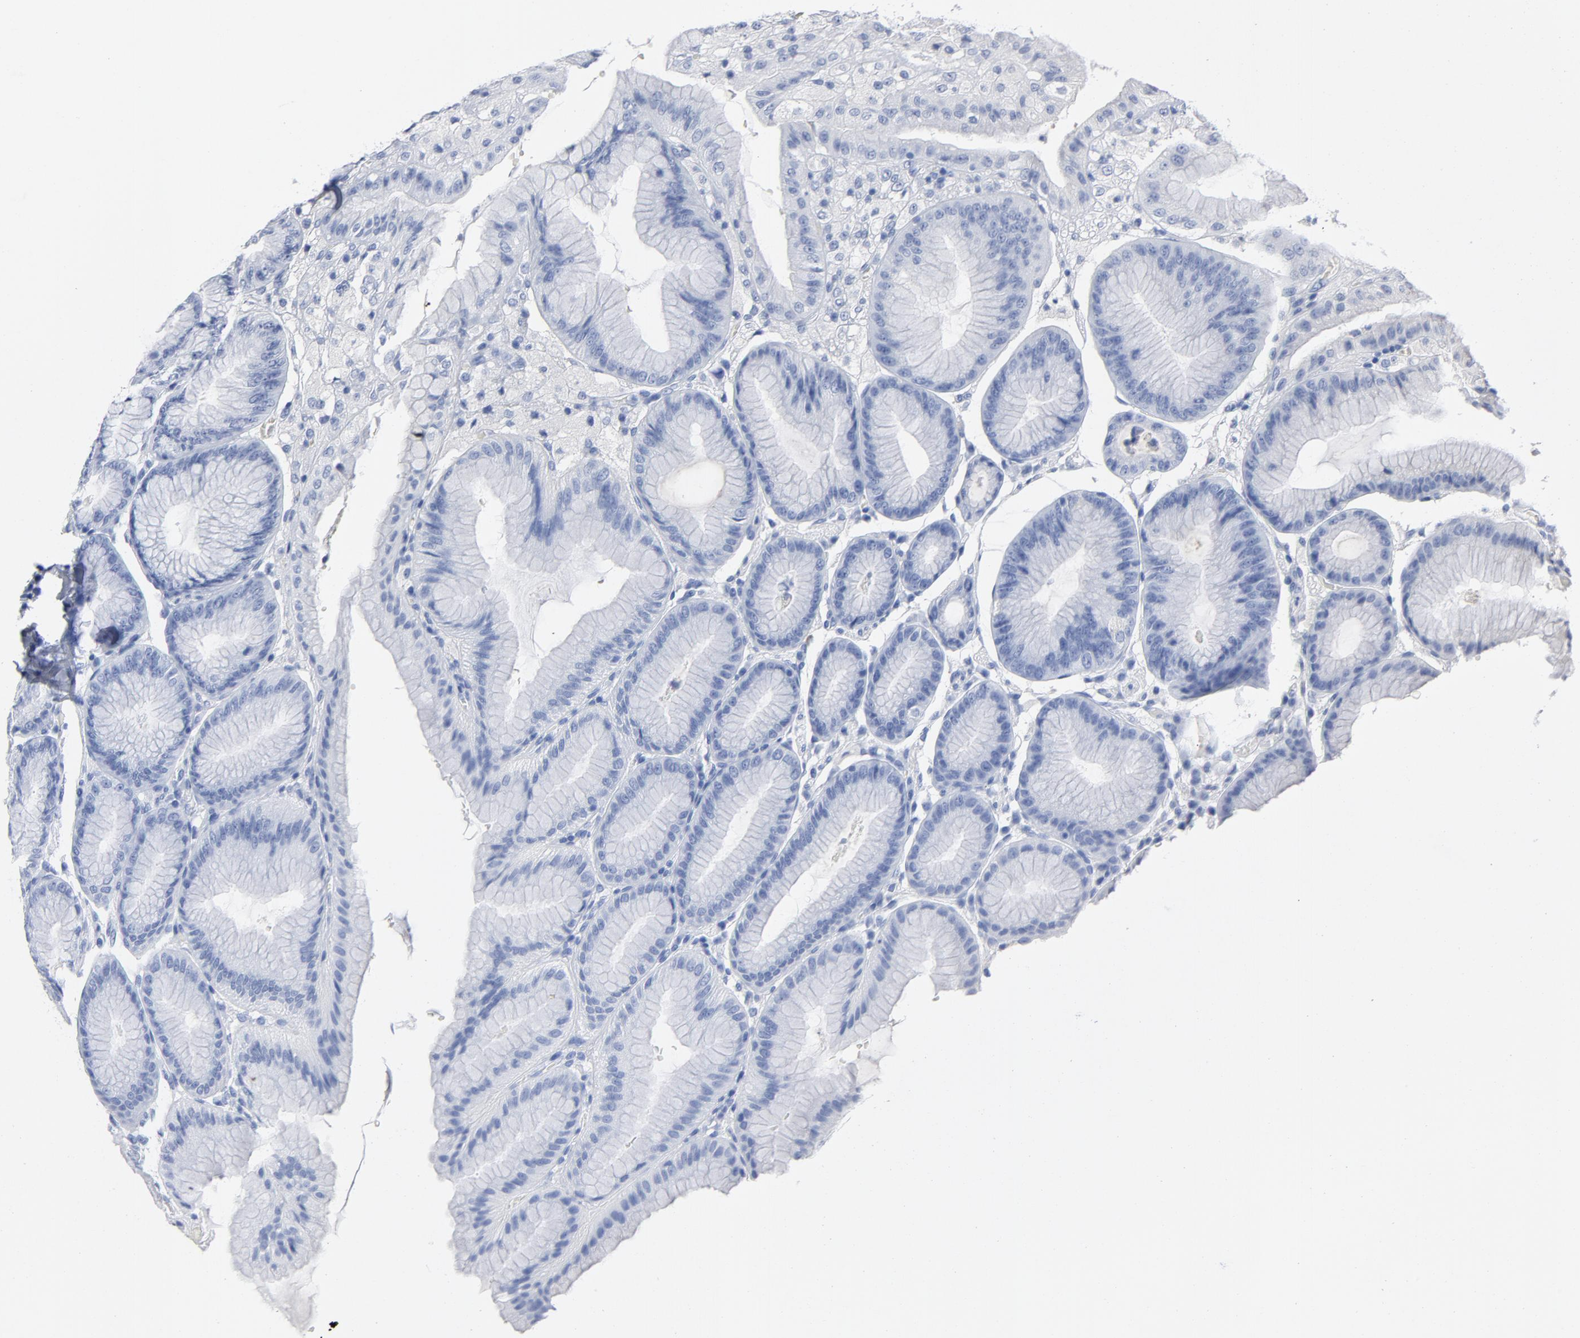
{"staining": {"intensity": "negative", "quantity": "none", "location": "none"}, "tissue": "stomach", "cell_type": "Glandular cells", "image_type": "normal", "snomed": [{"axis": "morphology", "description": "Normal tissue, NOS"}, {"axis": "topography", "description": "Stomach, lower"}], "caption": "This micrograph is of benign stomach stained with immunohistochemistry (IHC) to label a protein in brown with the nuclei are counter-stained blue. There is no expression in glandular cells.", "gene": "CCDC134", "patient": {"sex": "male", "age": 71}}